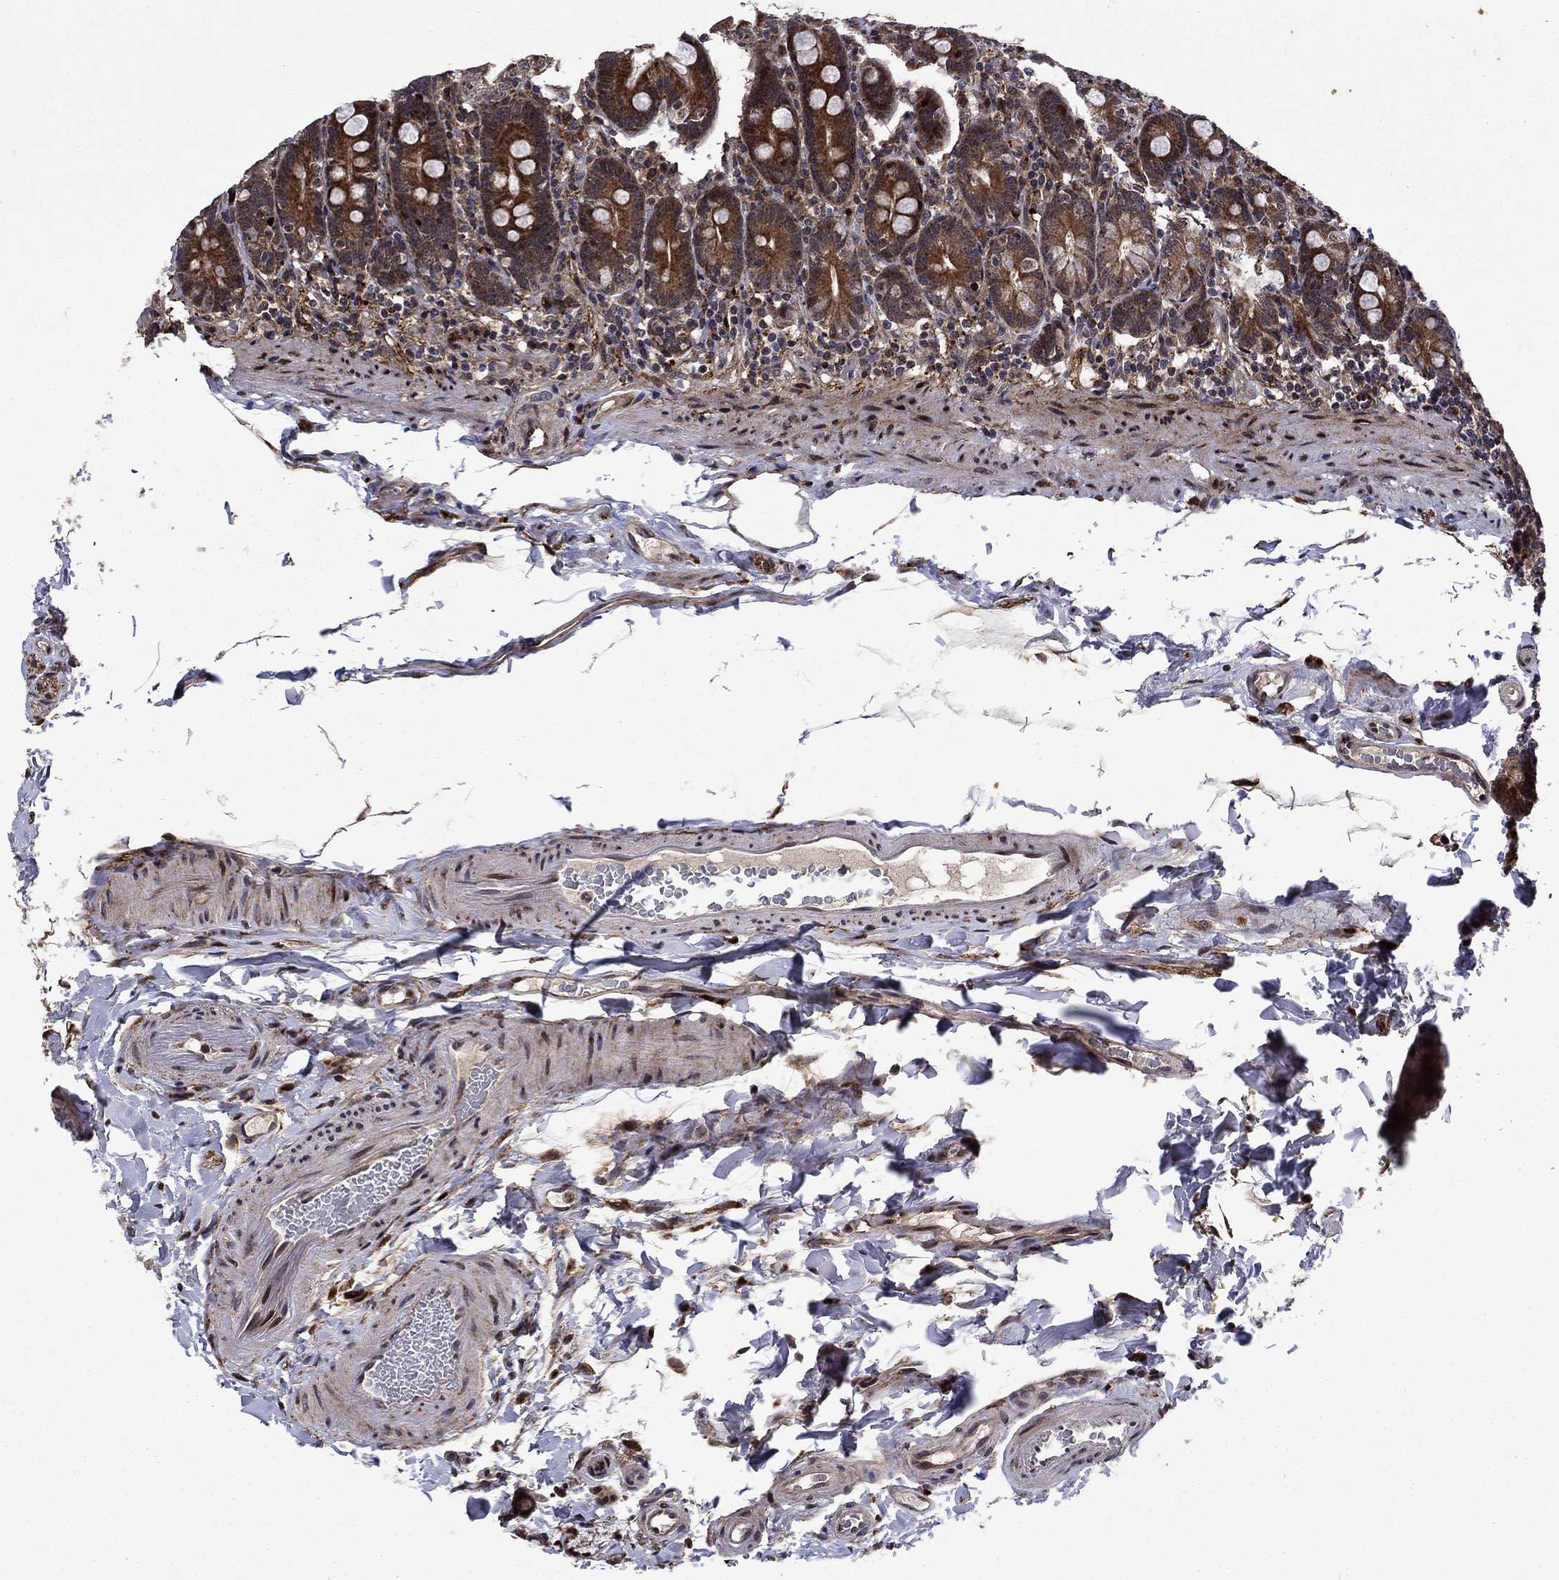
{"staining": {"intensity": "strong", "quantity": ">75%", "location": "cytoplasmic/membranous"}, "tissue": "duodenum", "cell_type": "Glandular cells", "image_type": "normal", "snomed": [{"axis": "morphology", "description": "Normal tissue, NOS"}, {"axis": "topography", "description": "Duodenum"}], "caption": "Immunohistochemistry (IHC) histopathology image of benign human duodenum stained for a protein (brown), which reveals high levels of strong cytoplasmic/membranous positivity in approximately >75% of glandular cells.", "gene": "AGTPBP1", "patient": {"sex": "female", "age": 67}}